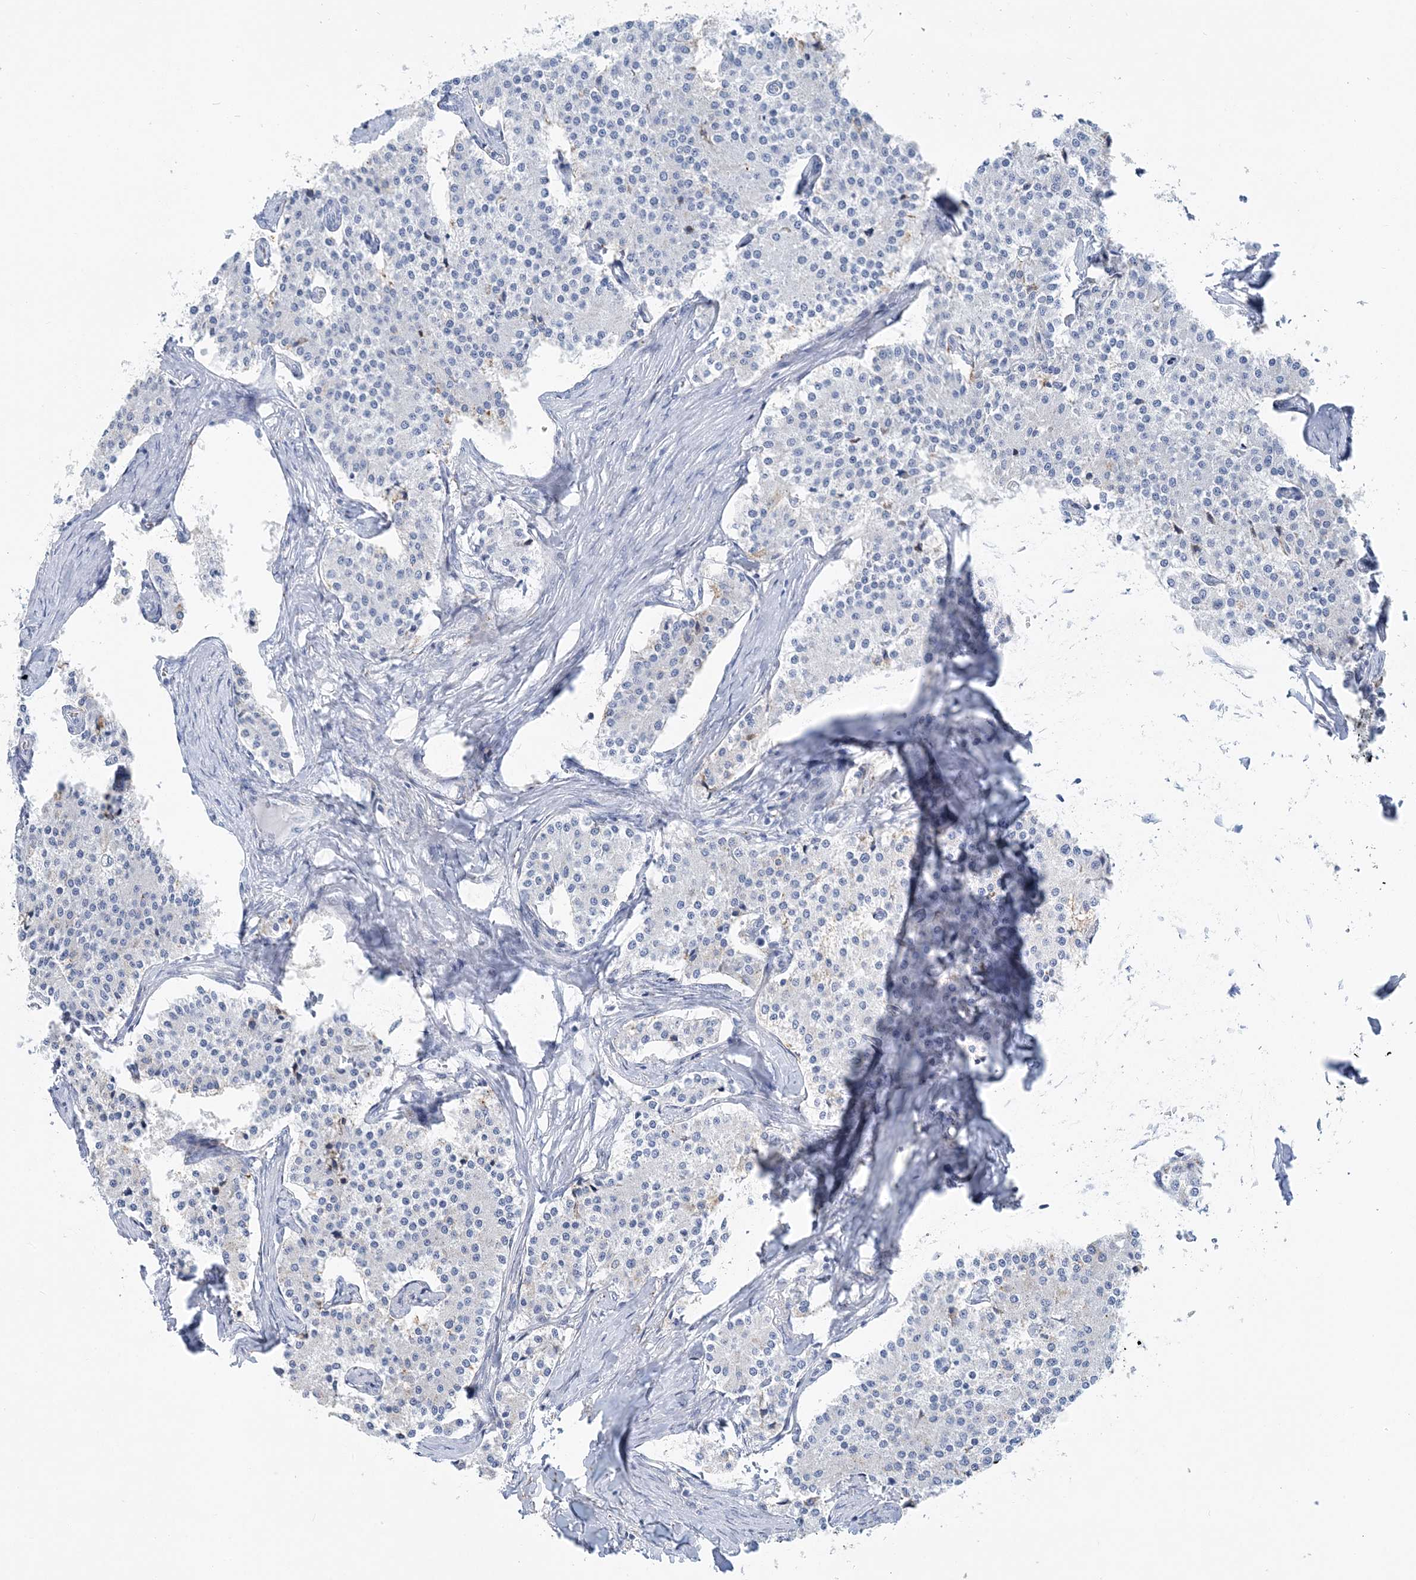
{"staining": {"intensity": "negative", "quantity": "none", "location": "none"}, "tissue": "carcinoid", "cell_type": "Tumor cells", "image_type": "cancer", "snomed": [{"axis": "morphology", "description": "Carcinoid, malignant, NOS"}, {"axis": "topography", "description": "Colon"}], "caption": "Tumor cells are negative for brown protein staining in carcinoid.", "gene": "NKX6-1", "patient": {"sex": "female", "age": 52}}